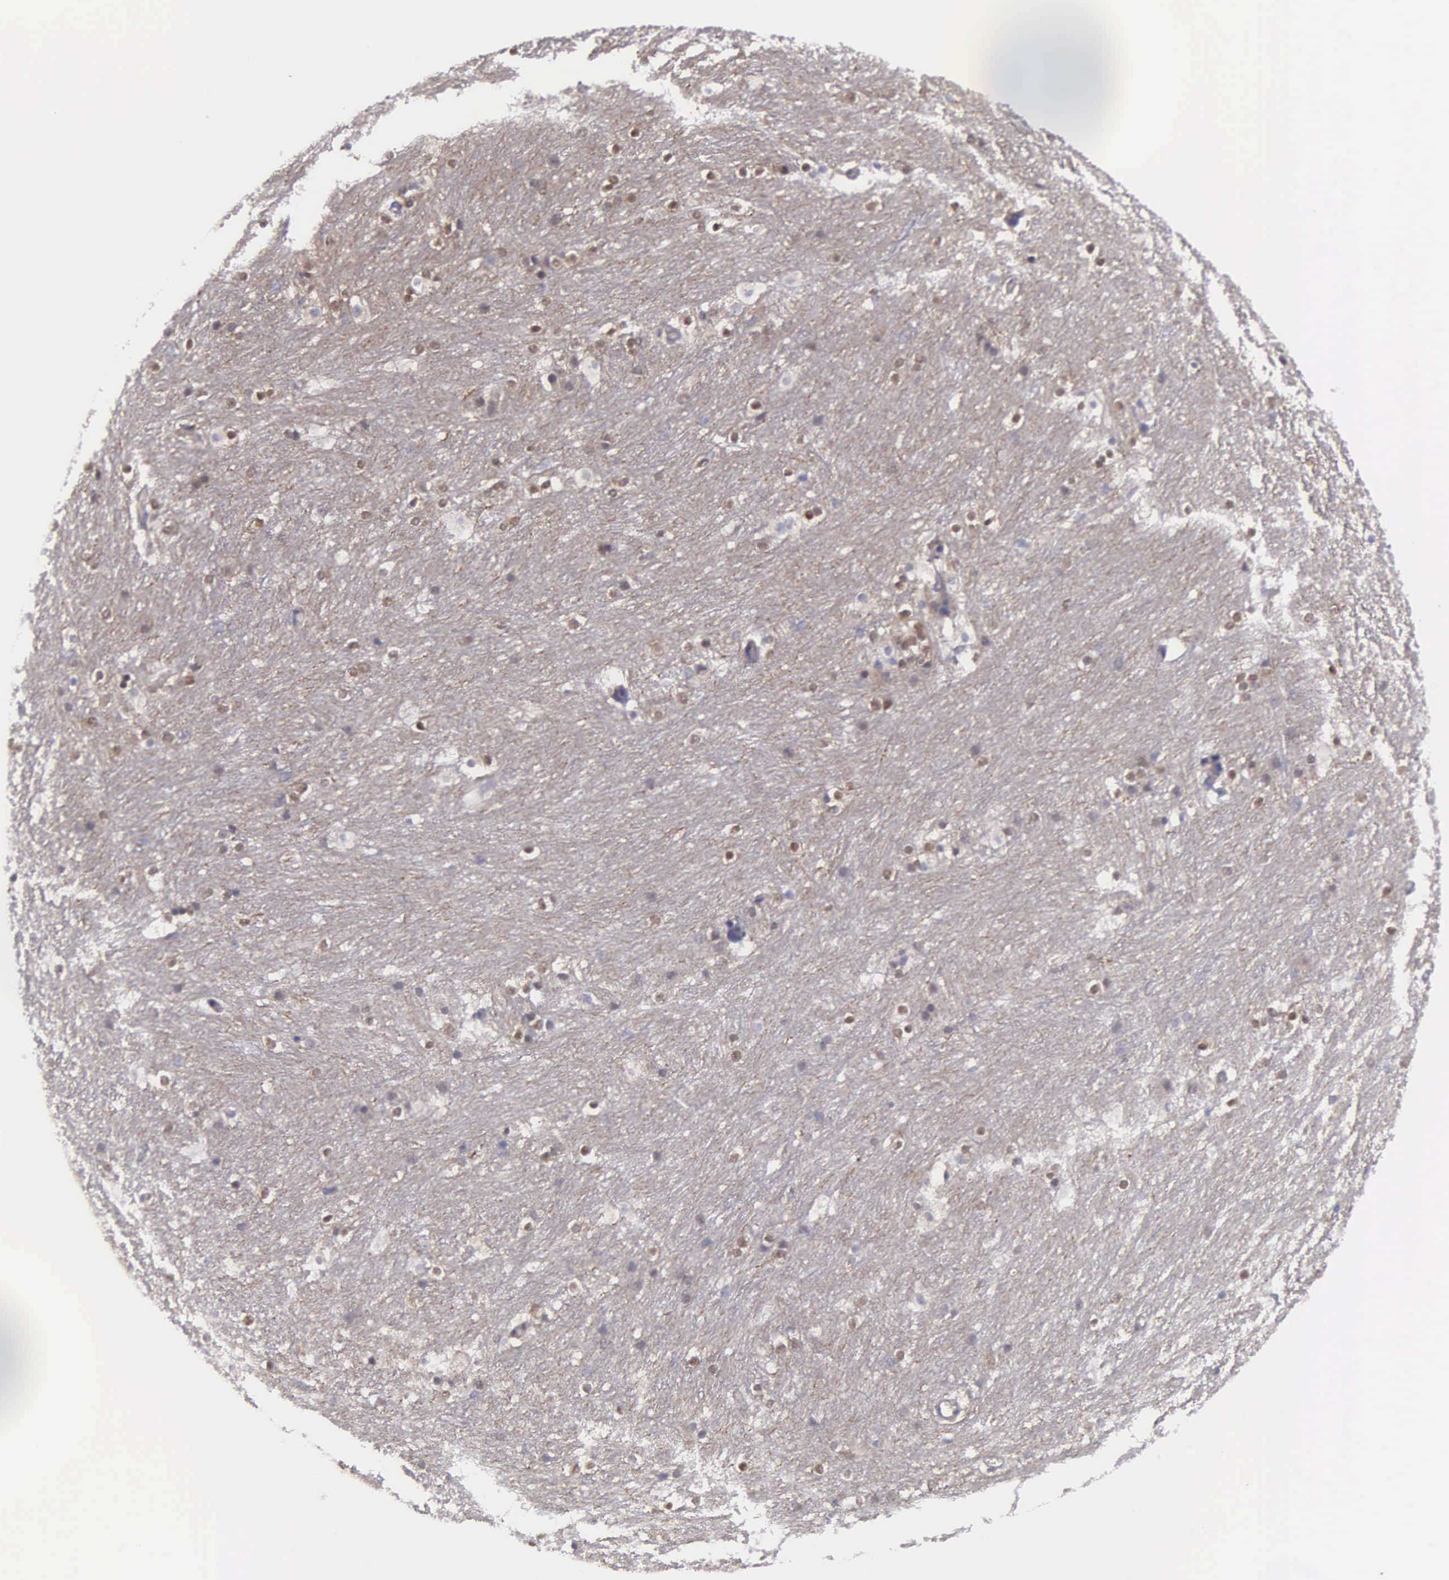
{"staining": {"intensity": "weak", "quantity": "<25%", "location": "cytoplasmic/membranous"}, "tissue": "caudate", "cell_type": "Glial cells", "image_type": "normal", "snomed": [{"axis": "morphology", "description": "Normal tissue, NOS"}, {"axis": "topography", "description": "Lateral ventricle wall"}], "caption": "Glial cells show no significant protein positivity in normal caudate.", "gene": "MICAL3", "patient": {"sex": "female", "age": 19}}